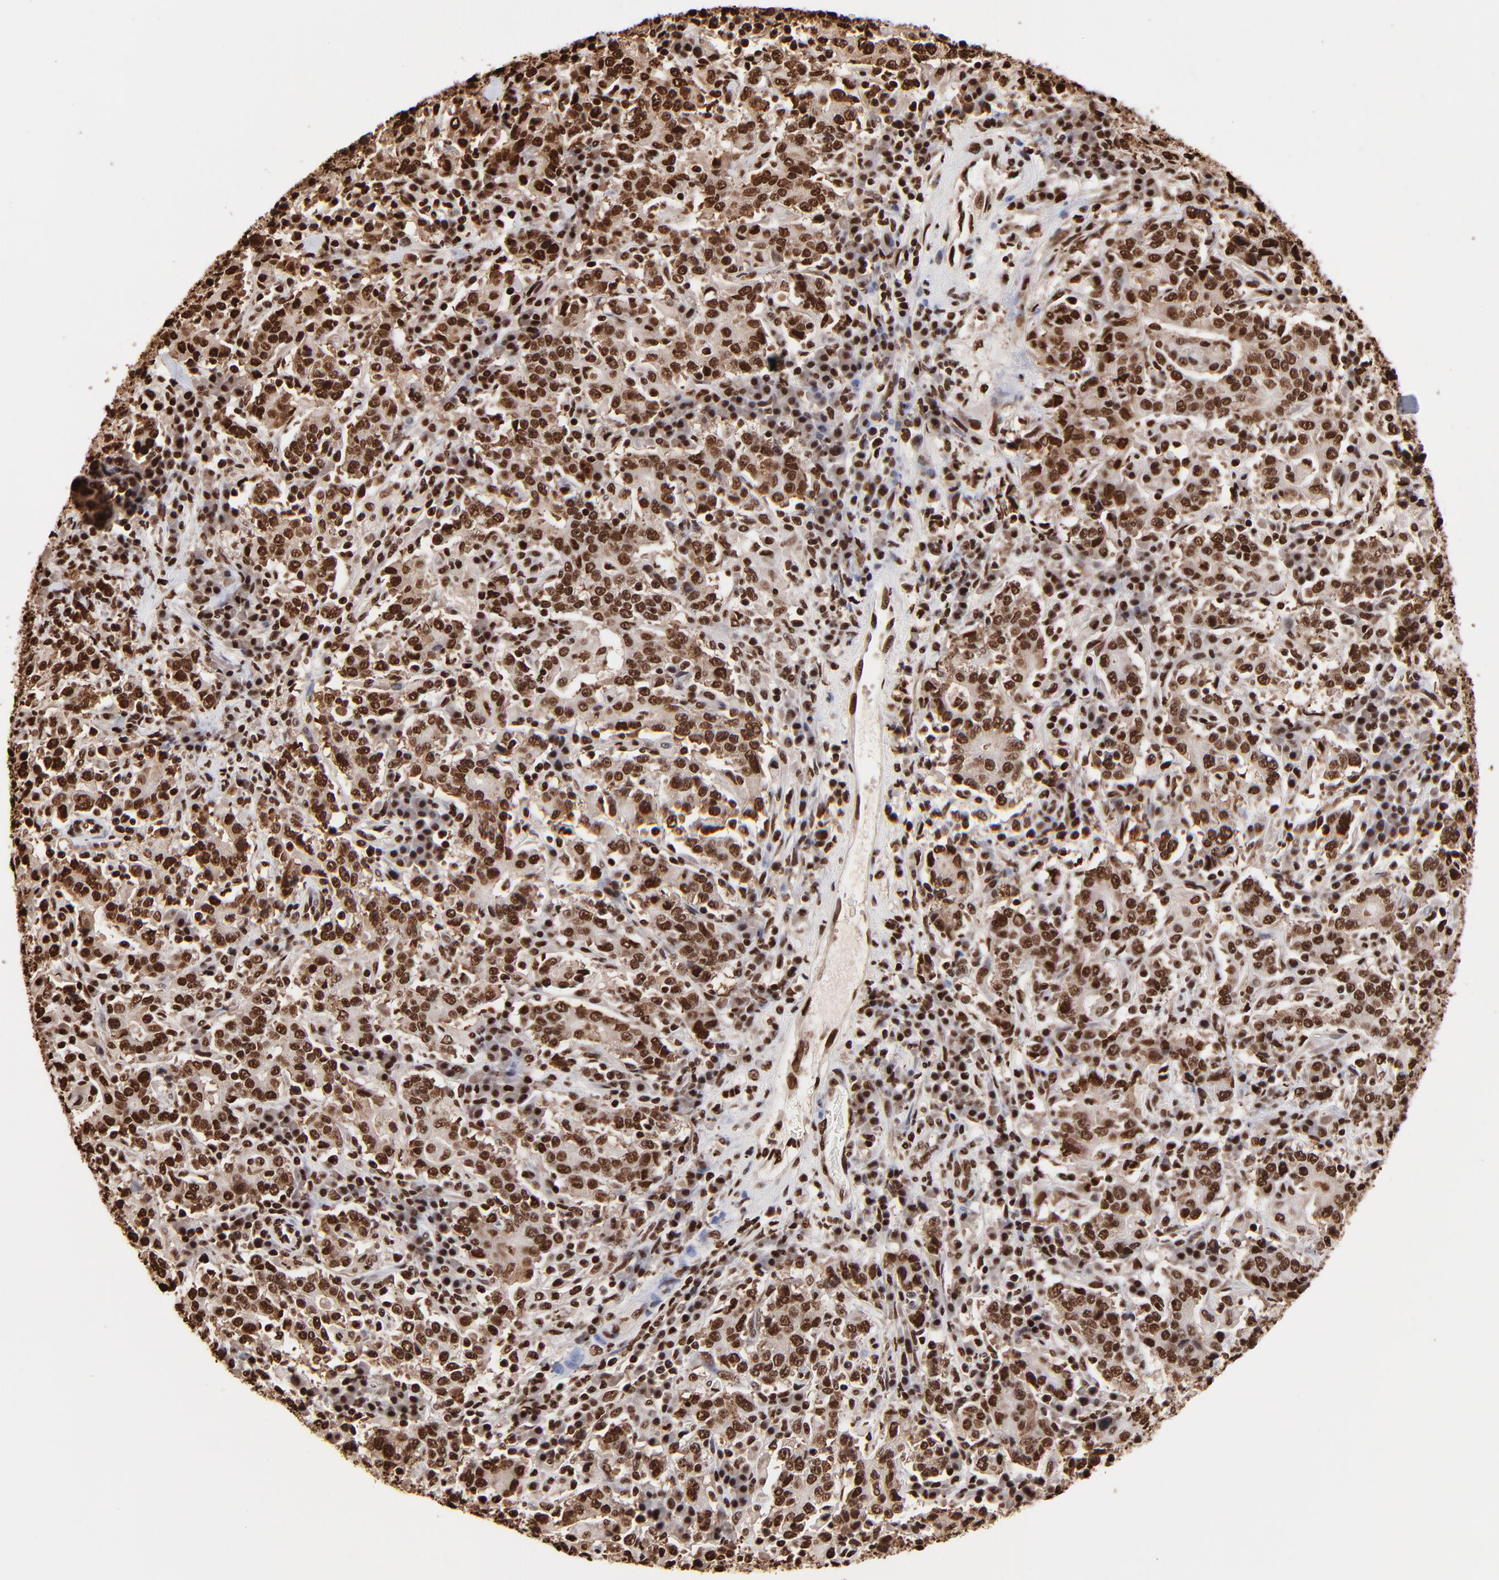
{"staining": {"intensity": "strong", "quantity": ">75%", "location": "cytoplasmic/membranous,nuclear"}, "tissue": "stomach cancer", "cell_type": "Tumor cells", "image_type": "cancer", "snomed": [{"axis": "morphology", "description": "Normal tissue, NOS"}, {"axis": "morphology", "description": "Adenocarcinoma, NOS"}, {"axis": "topography", "description": "Stomach, upper"}, {"axis": "topography", "description": "Stomach"}], "caption": "Protein analysis of stomach cancer (adenocarcinoma) tissue exhibits strong cytoplasmic/membranous and nuclear staining in about >75% of tumor cells.", "gene": "ZNF544", "patient": {"sex": "male", "age": 59}}